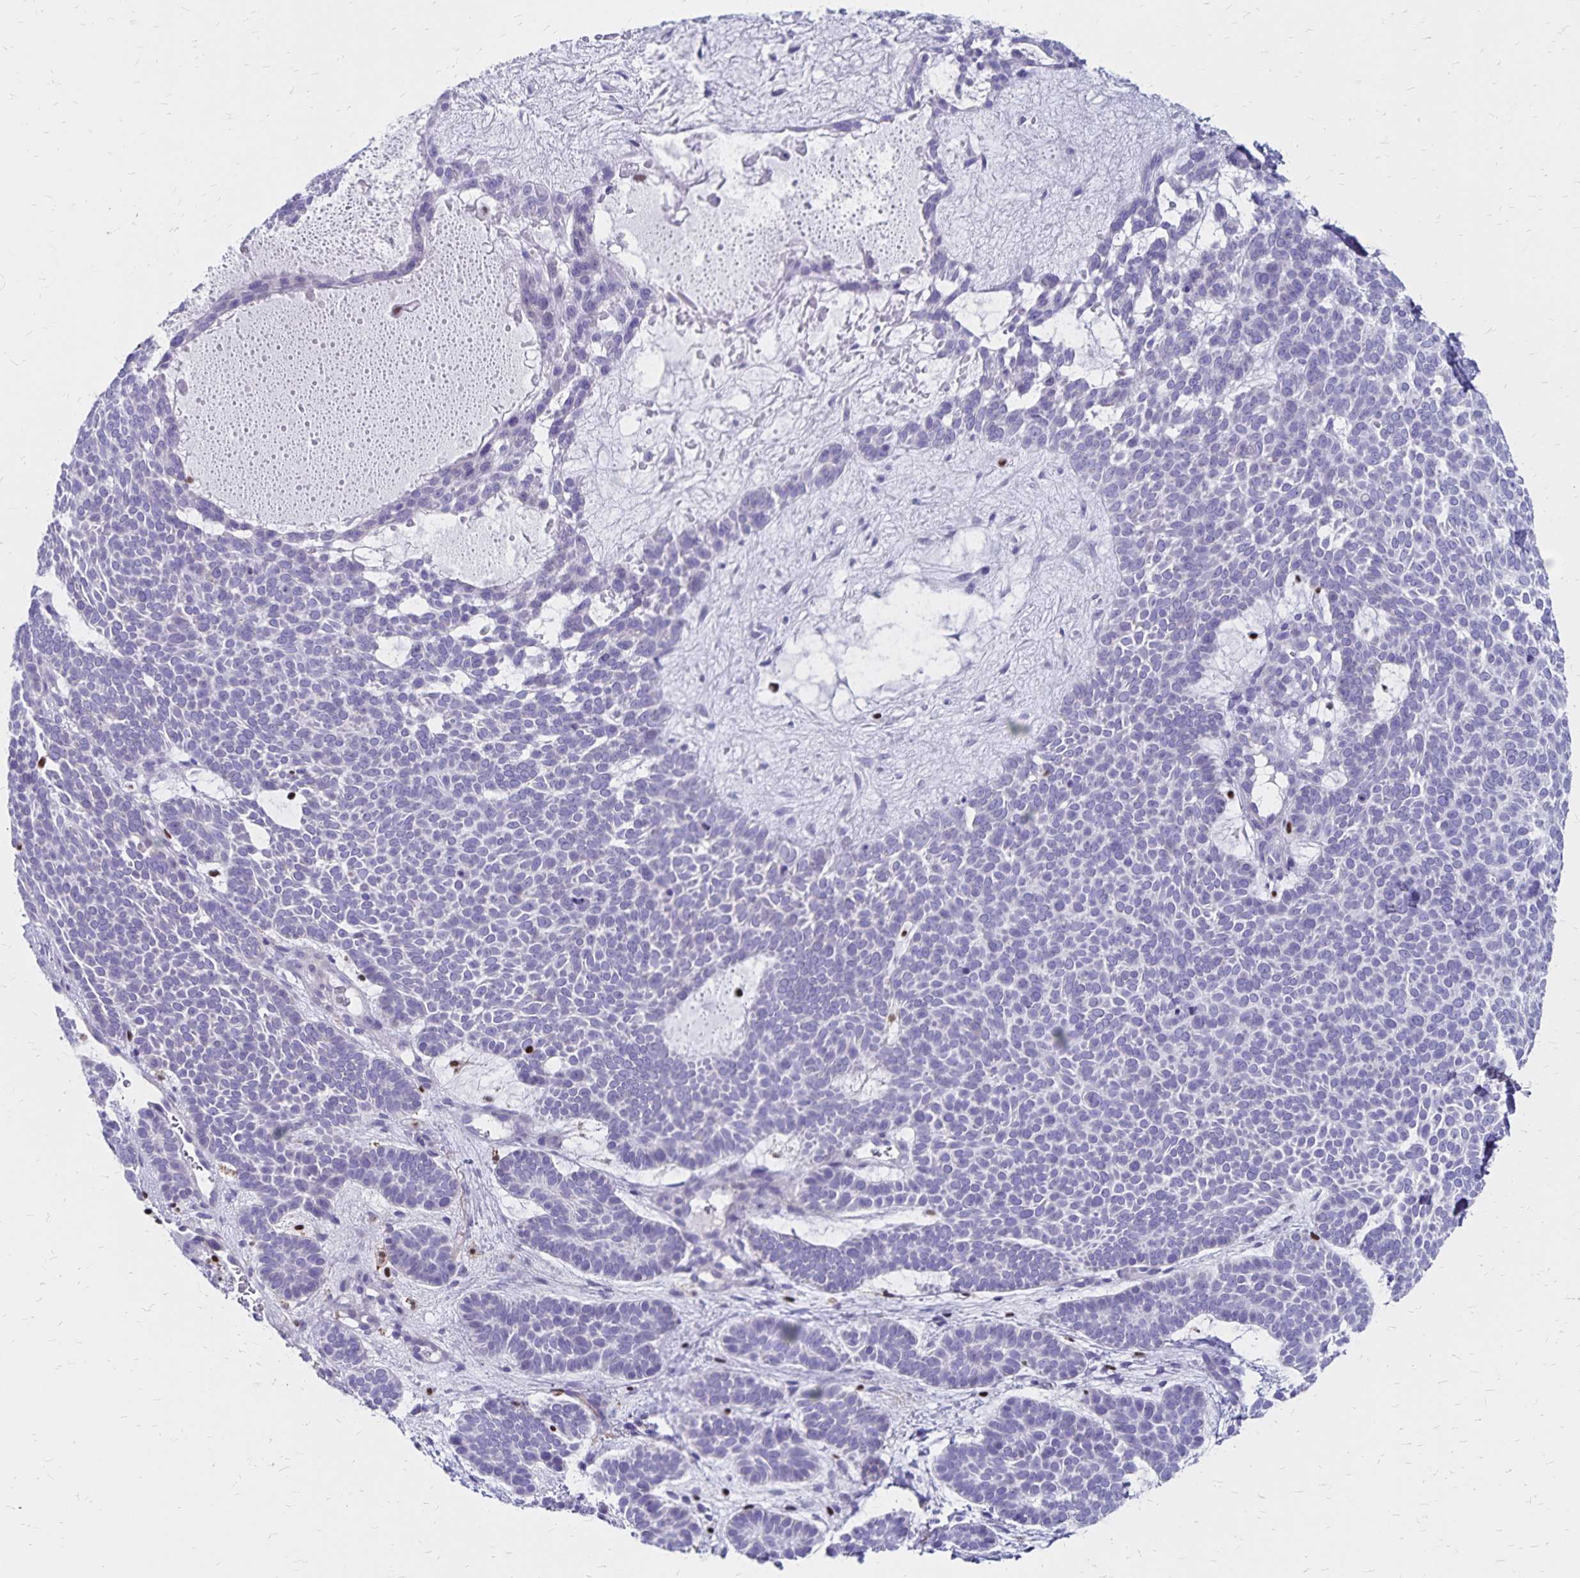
{"staining": {"intensity": "negative", "quantity": "none", "location": "none"}, "tissue": "skin cancer", "cell_type": "Tumor cells", "image_type": "cancer", "snomed": [{"axis": "morphology", "description": "Basal cell carcinoma"}, {"axis": "topography", "description": "Skin"}], "caption": "Immunohistochemistry (IHC) photomicrograph of human skin basal cell carcinoma stained for a protein (brown), which exhibits no expression in tumor cells.", "gene": "IKZF1", "patient": {"sex": "female", "age": 82}}